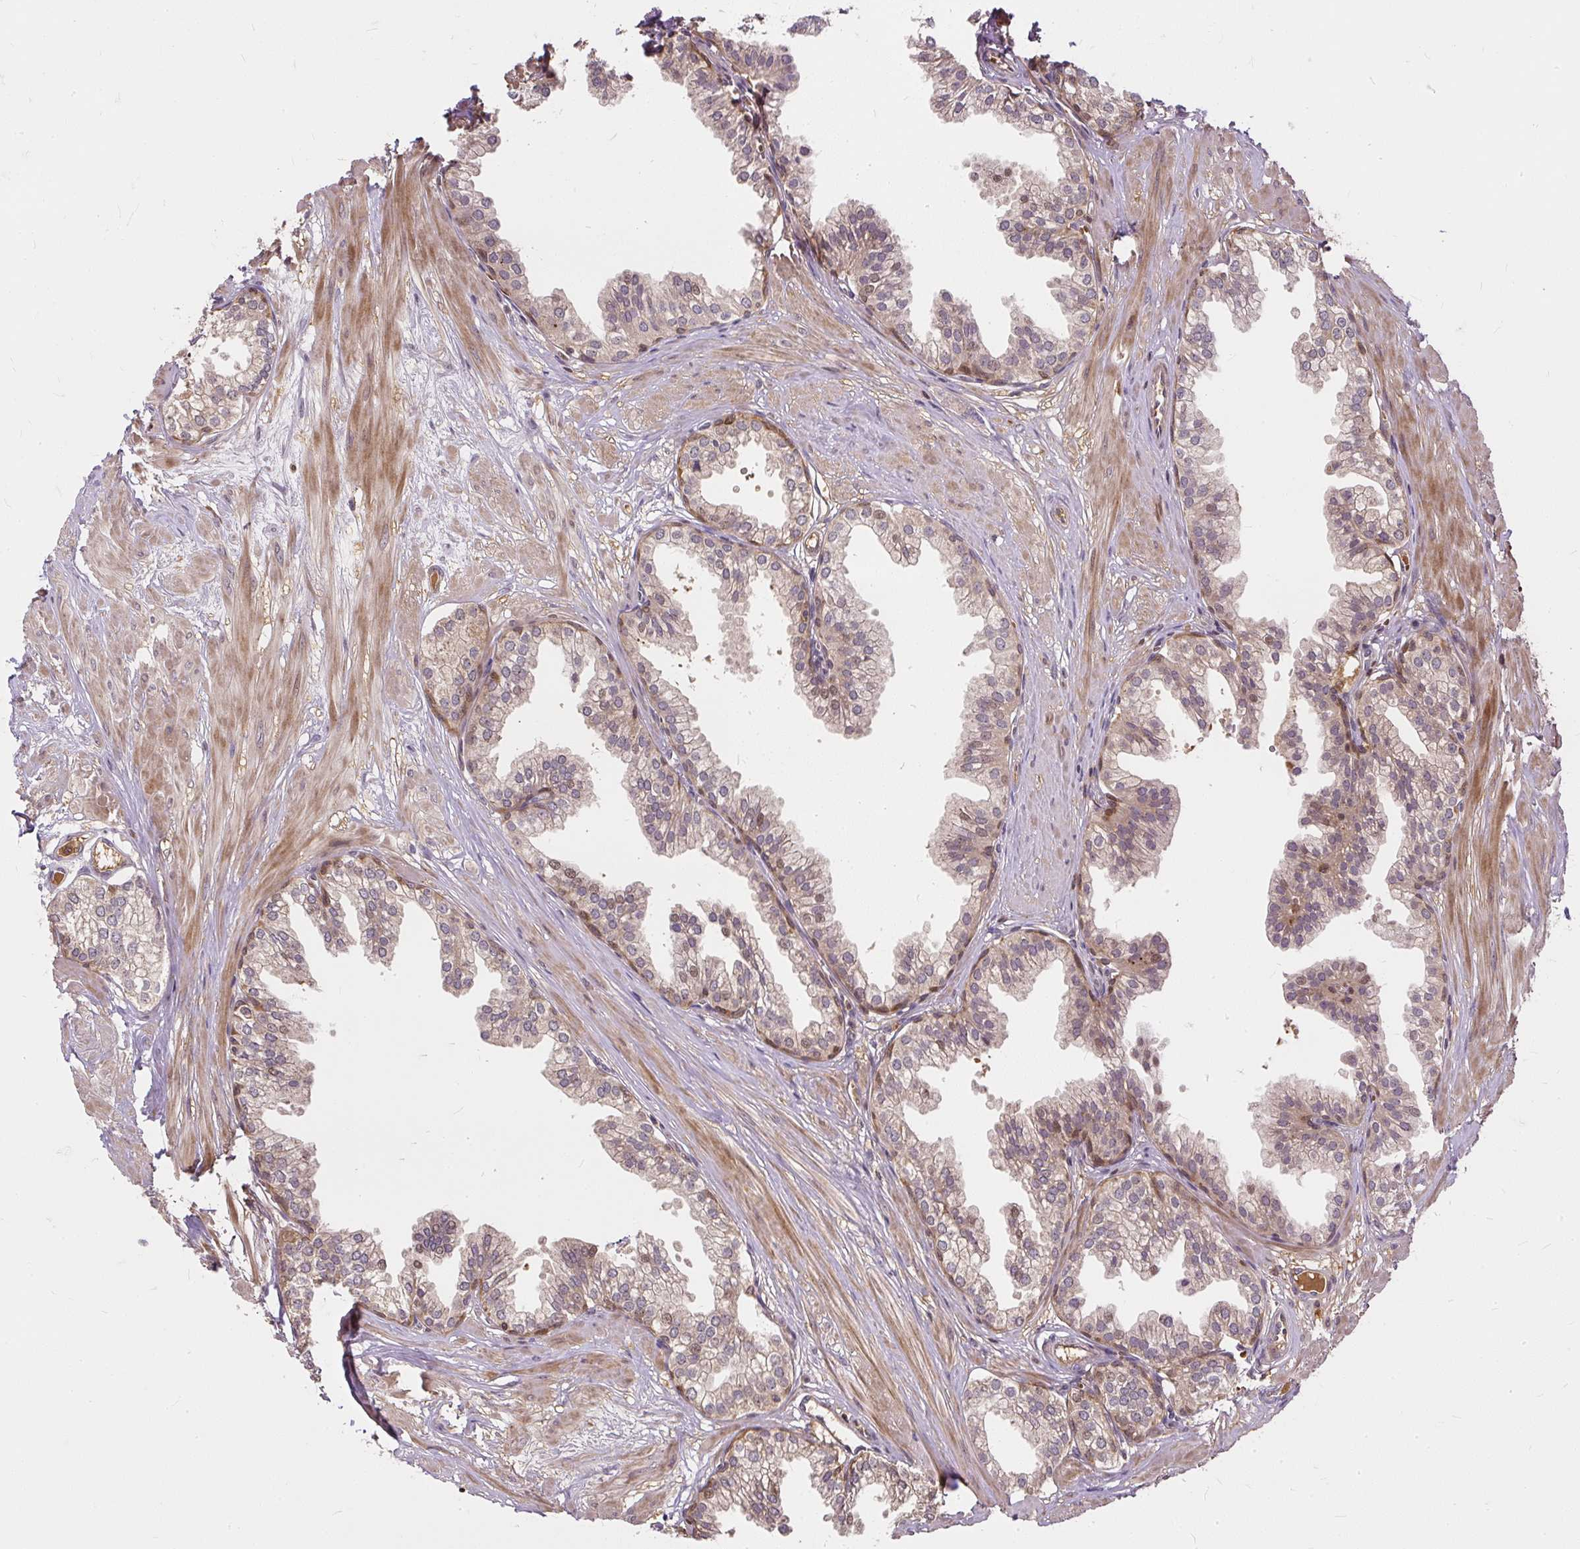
{"staining": {"intensity": "weak", "quantity": ">75%", "location": "cytoplasmic/membranous,nuclear"}, "tissue": "prostate", "cell_type": "Glandular cells", "image_type": "normal", "snomed": [{"axis": "morphology", "description": "Normal tissue, NOS"}, {"axis": "topography", "description": "Prostate"}, {"axis": "topography", "description": "Peripheral nerve tissue"}], "caption": "A photomicrograph of human prostate stained for a protein exhibits weak cytoplasmic/membranous,nuclear brown staining in glandular cells.", "gene": "AP5S1", "patient": {"sex": "male", "age": 55}}